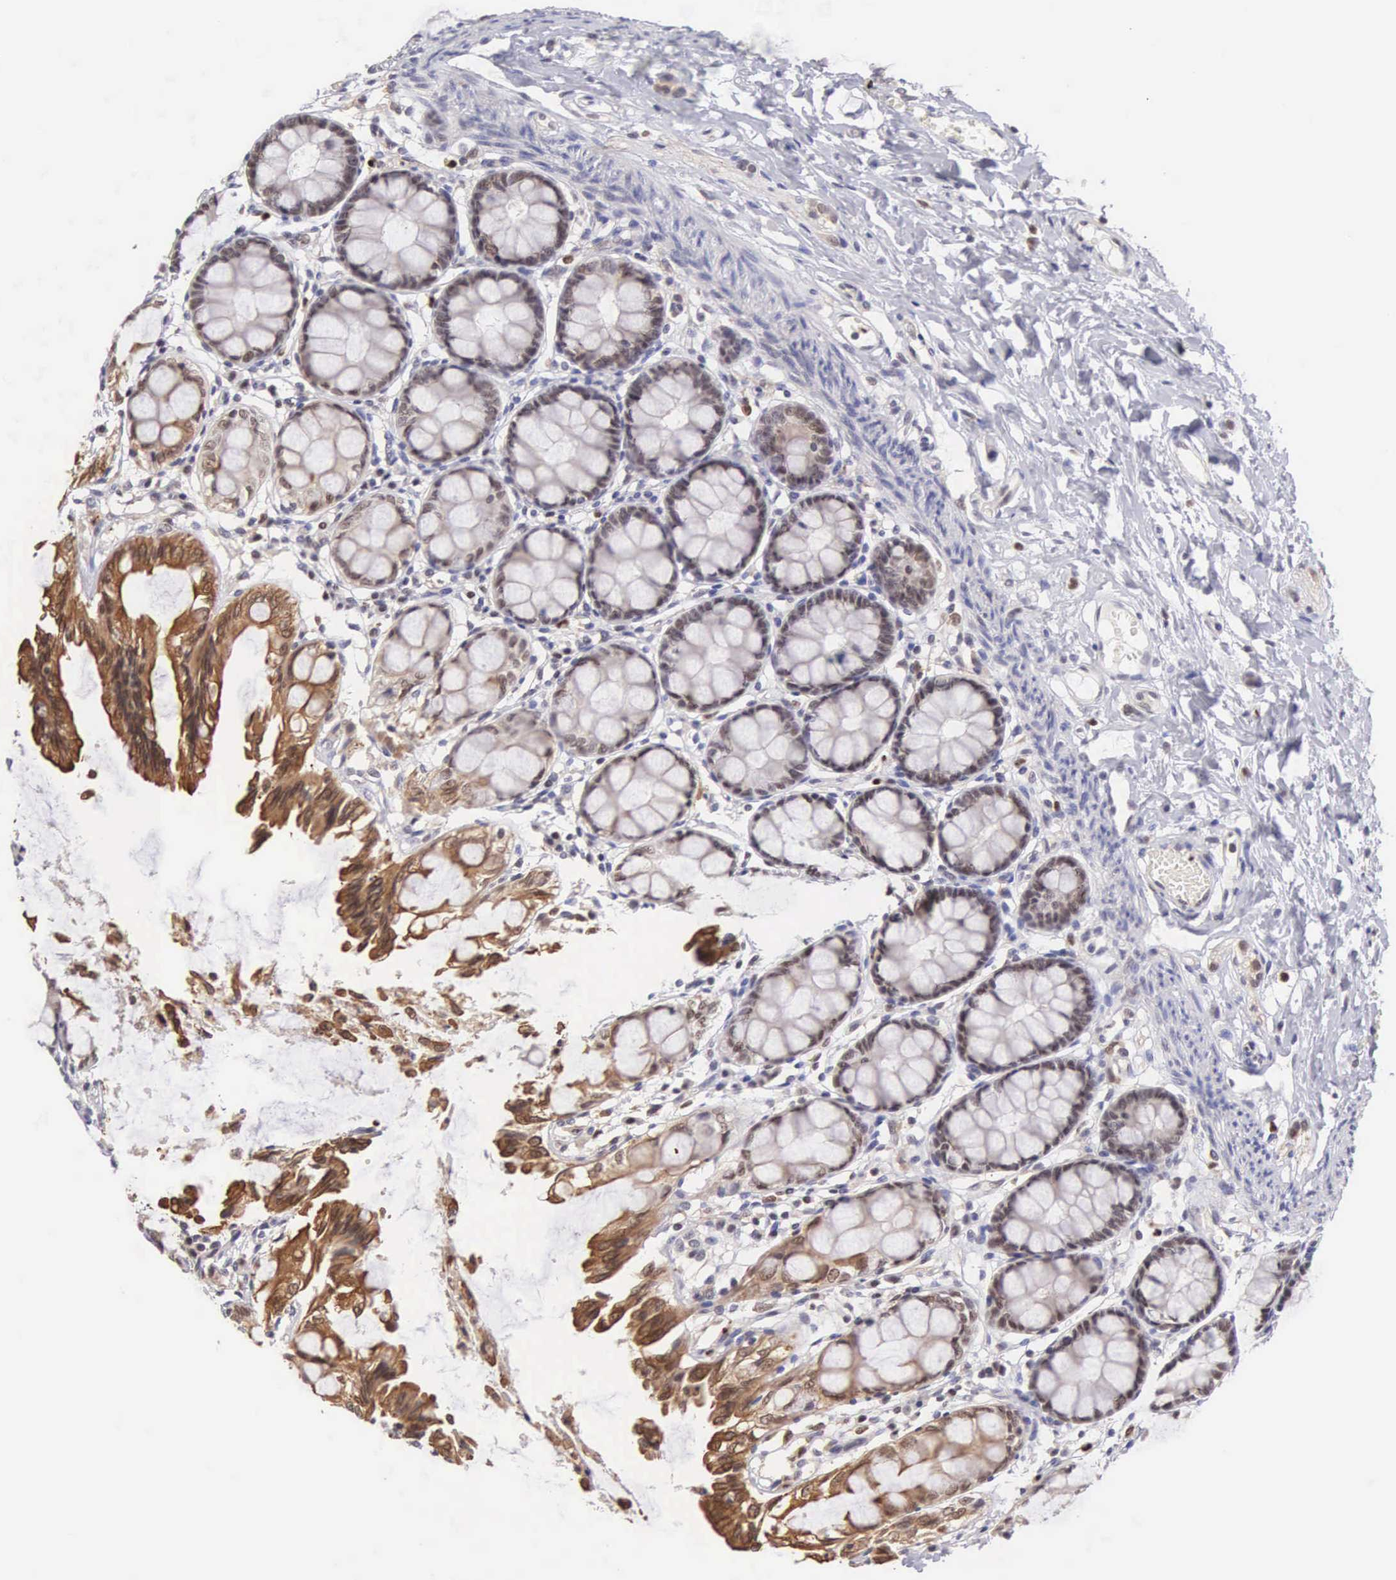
{"staining": {"intensity": "negative", "quantity": "none", "location": "none"}, "tissue": "colon", "cell_type": "Endothelial cells", "image_type": "normal", "snomed": [{"axis": "morphology", "description": "Normal tissue, NOS"}, {"axis": "topography", "description": "Colon"}], "caption": "Endothelial cells show no significant expression in unremarkable colon.", "gene": "GRK3", "patient": {"sex": "male", "age": 54}}